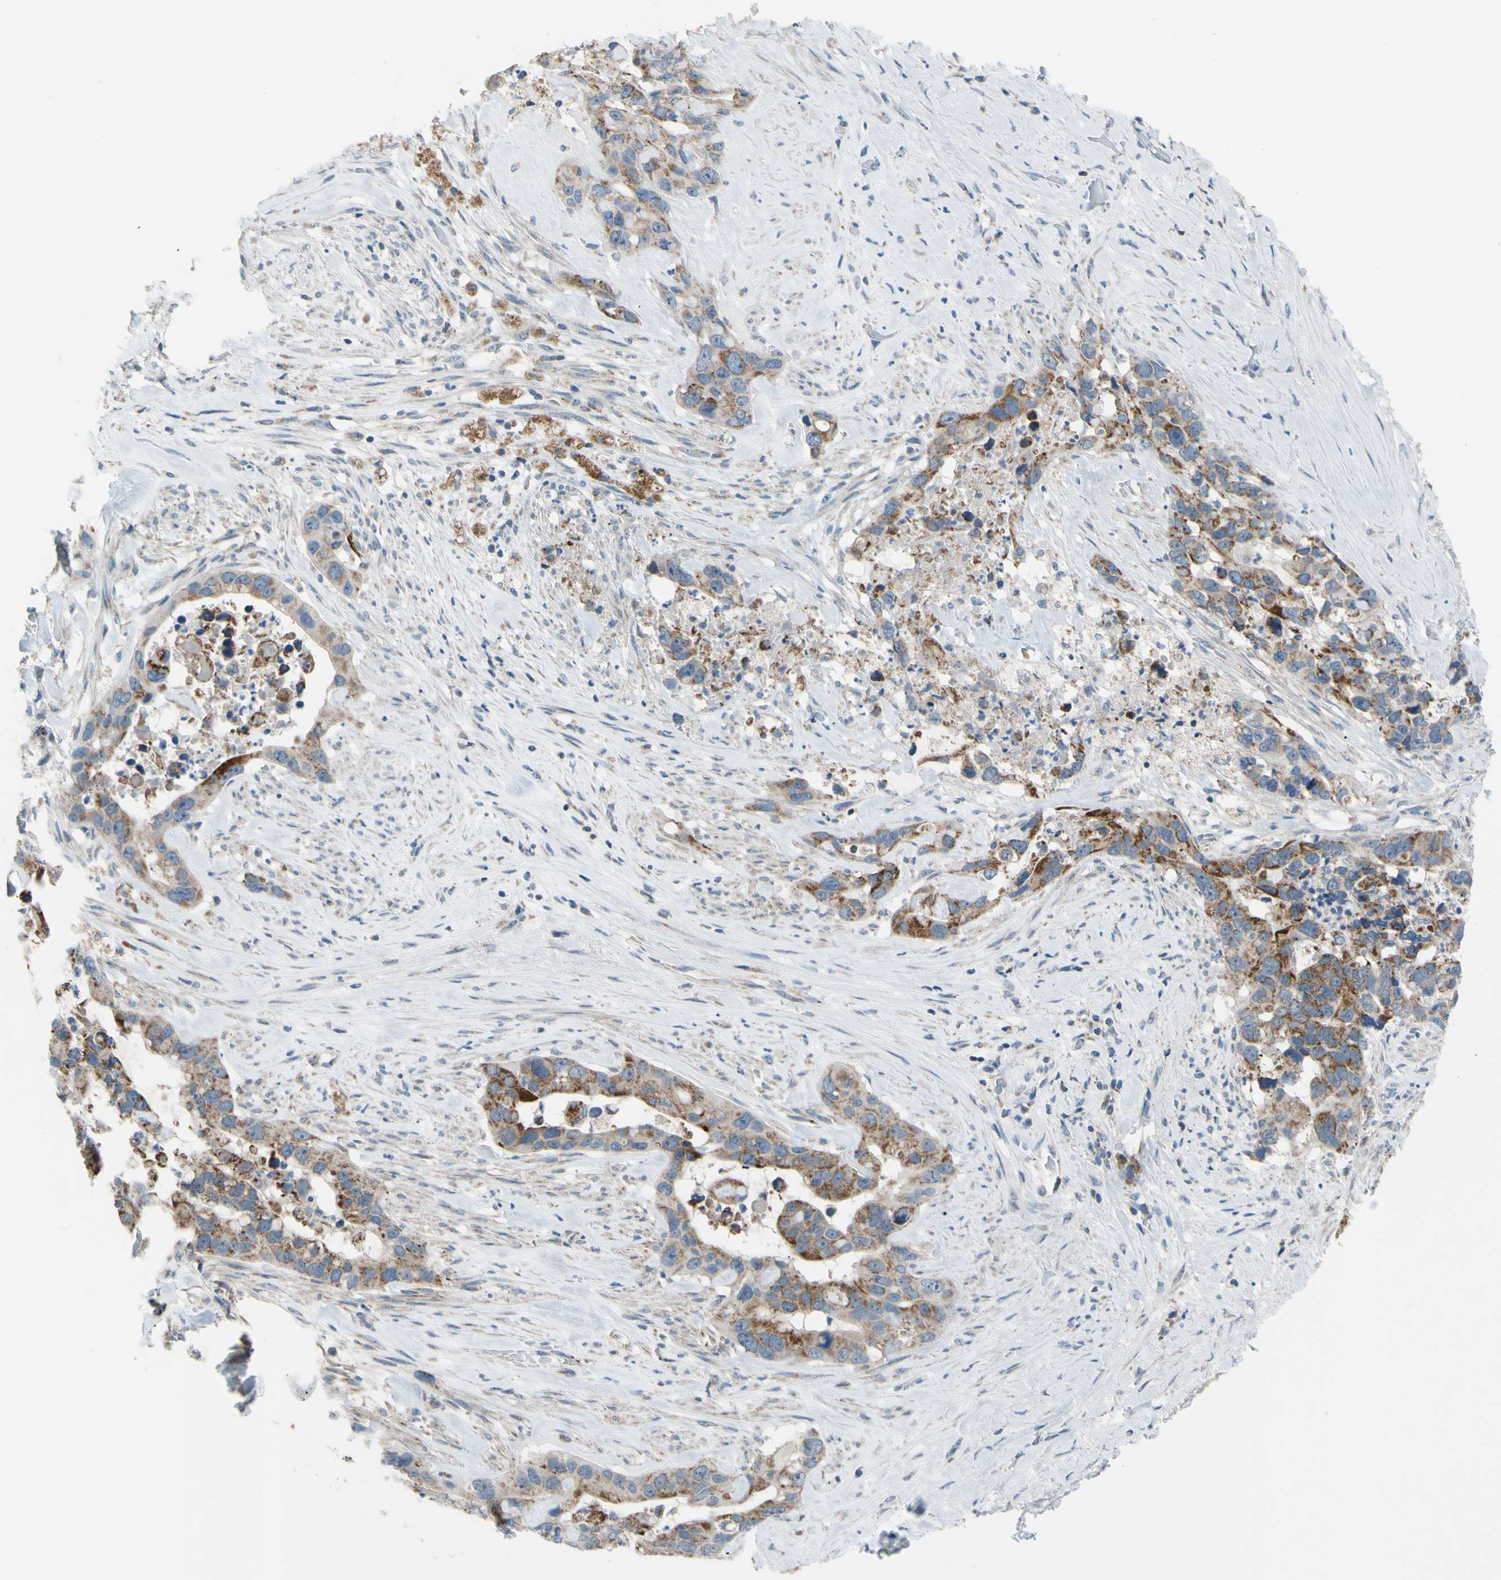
{"staining": {"intensity": "weak", "quantity": ">75%", "location": "cytoplasmic/membranous"}, "tissue": "liver cancer", "cell_type": "Tumor cells", "image_type": "cancer", "snomed": [{"axis": "morphology", "description": "Cholangiocarcinoma"}, {"axis": "topography", "description": "Liver"}], "caption": "There is low levels of weak cytoplasmic/membranous staining in tumor cells of liver cancer, as demonstrated by immunohistochemical staining (brown color).", "gene": "GLT8D1", "patient": {"sex": "female", "age": 65}}